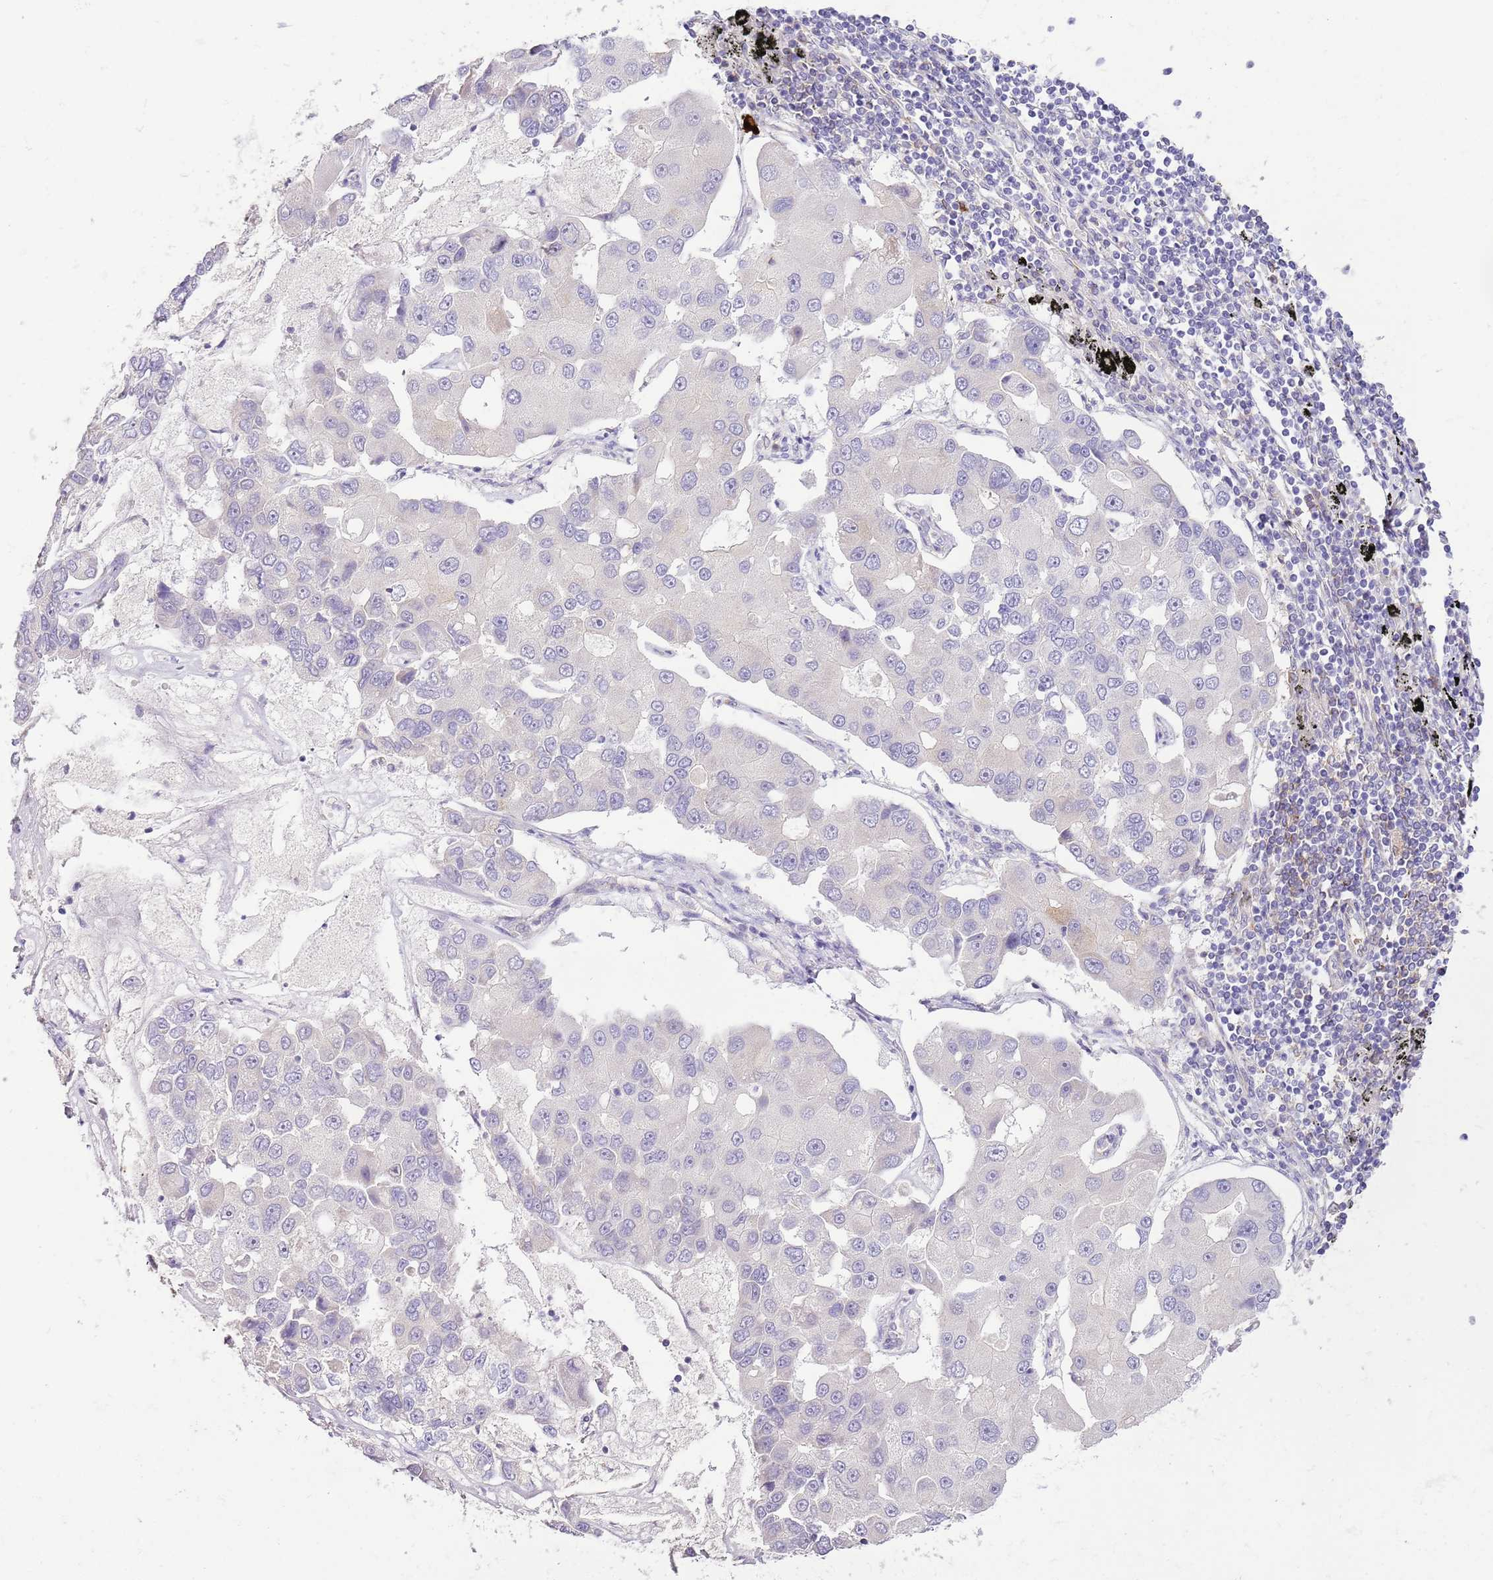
{"staining": {"intensity": "negative", "quantity": "none", "location": "none"}, "tissue": "lung cancer", "cell_type": "Tumor cells", "image_type": "cancer", "snomed": [{"axis": "morphology", "description": "Adenocarcinoma, NOS"}, {"axis": "topography", "description": "Lung"}], "caption": "The histopathology image shows no significant staining in tumor cells of lung adenocarcinoma.", "gene": "RFK", "patient": {"sex": "female", "age": 54}}